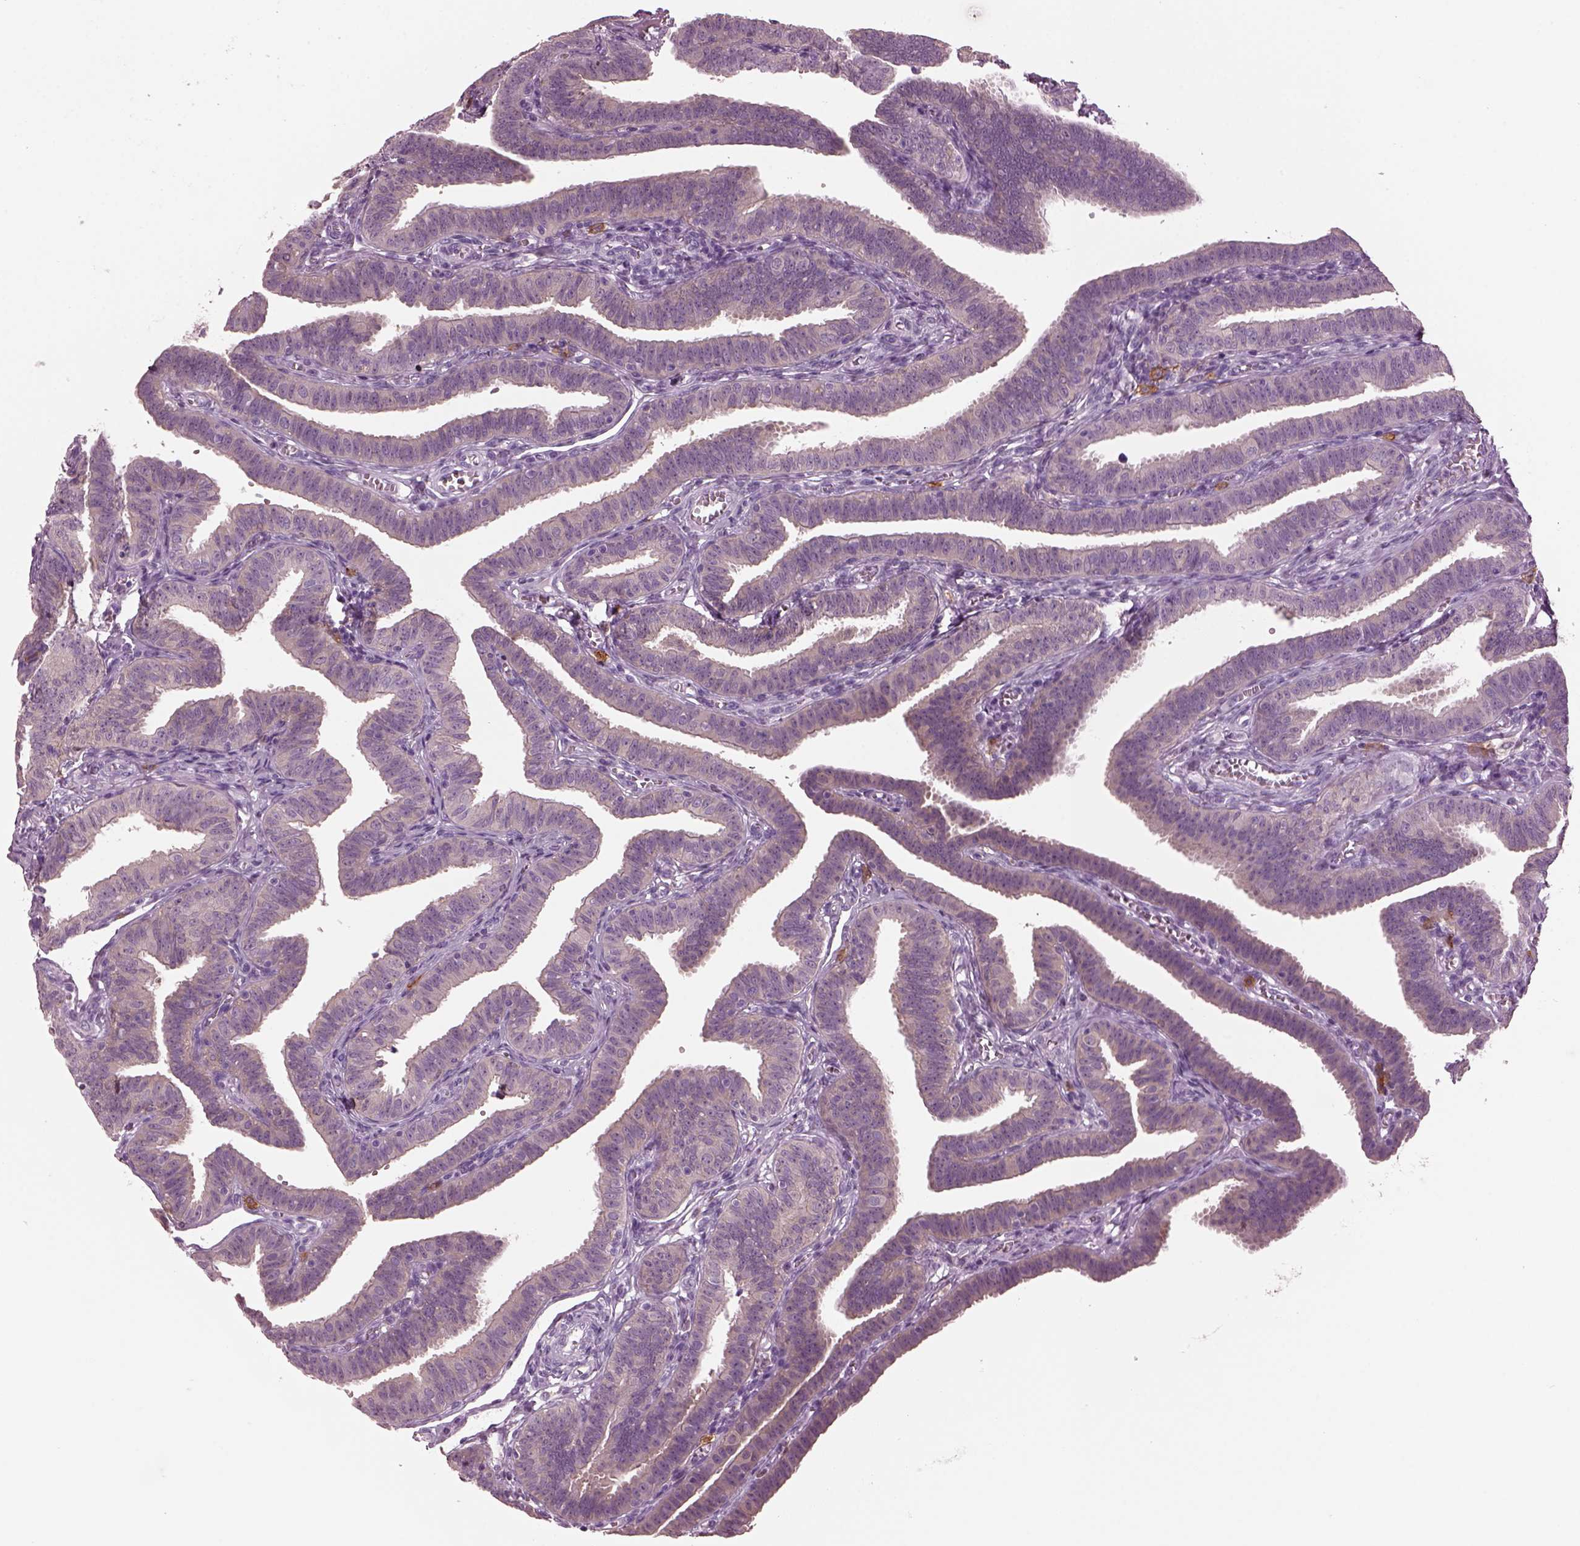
{"staining": {"intensity": "negative", "quantity": "none", "location": "none"}, "tissue": "fallopian tube", "cell_type": "Glandular cells", "image_type": "normal", "snomed": [{"axis": "morphology", "description": "Normal tissue, NOS"}, {"axis": "topography", "description": "Fallopian tube"}], "caption": "This is a photomicrograph of immunohistochemistry staining of unremarkable fallopian tube, which shows no positivity in glandular cells. The staining is performed using DAB brown chromogen with nuclei counter-stained in using hematoxylin.", "gene": "SHTN1", "patient": {"sex": "female", "age": 25}}